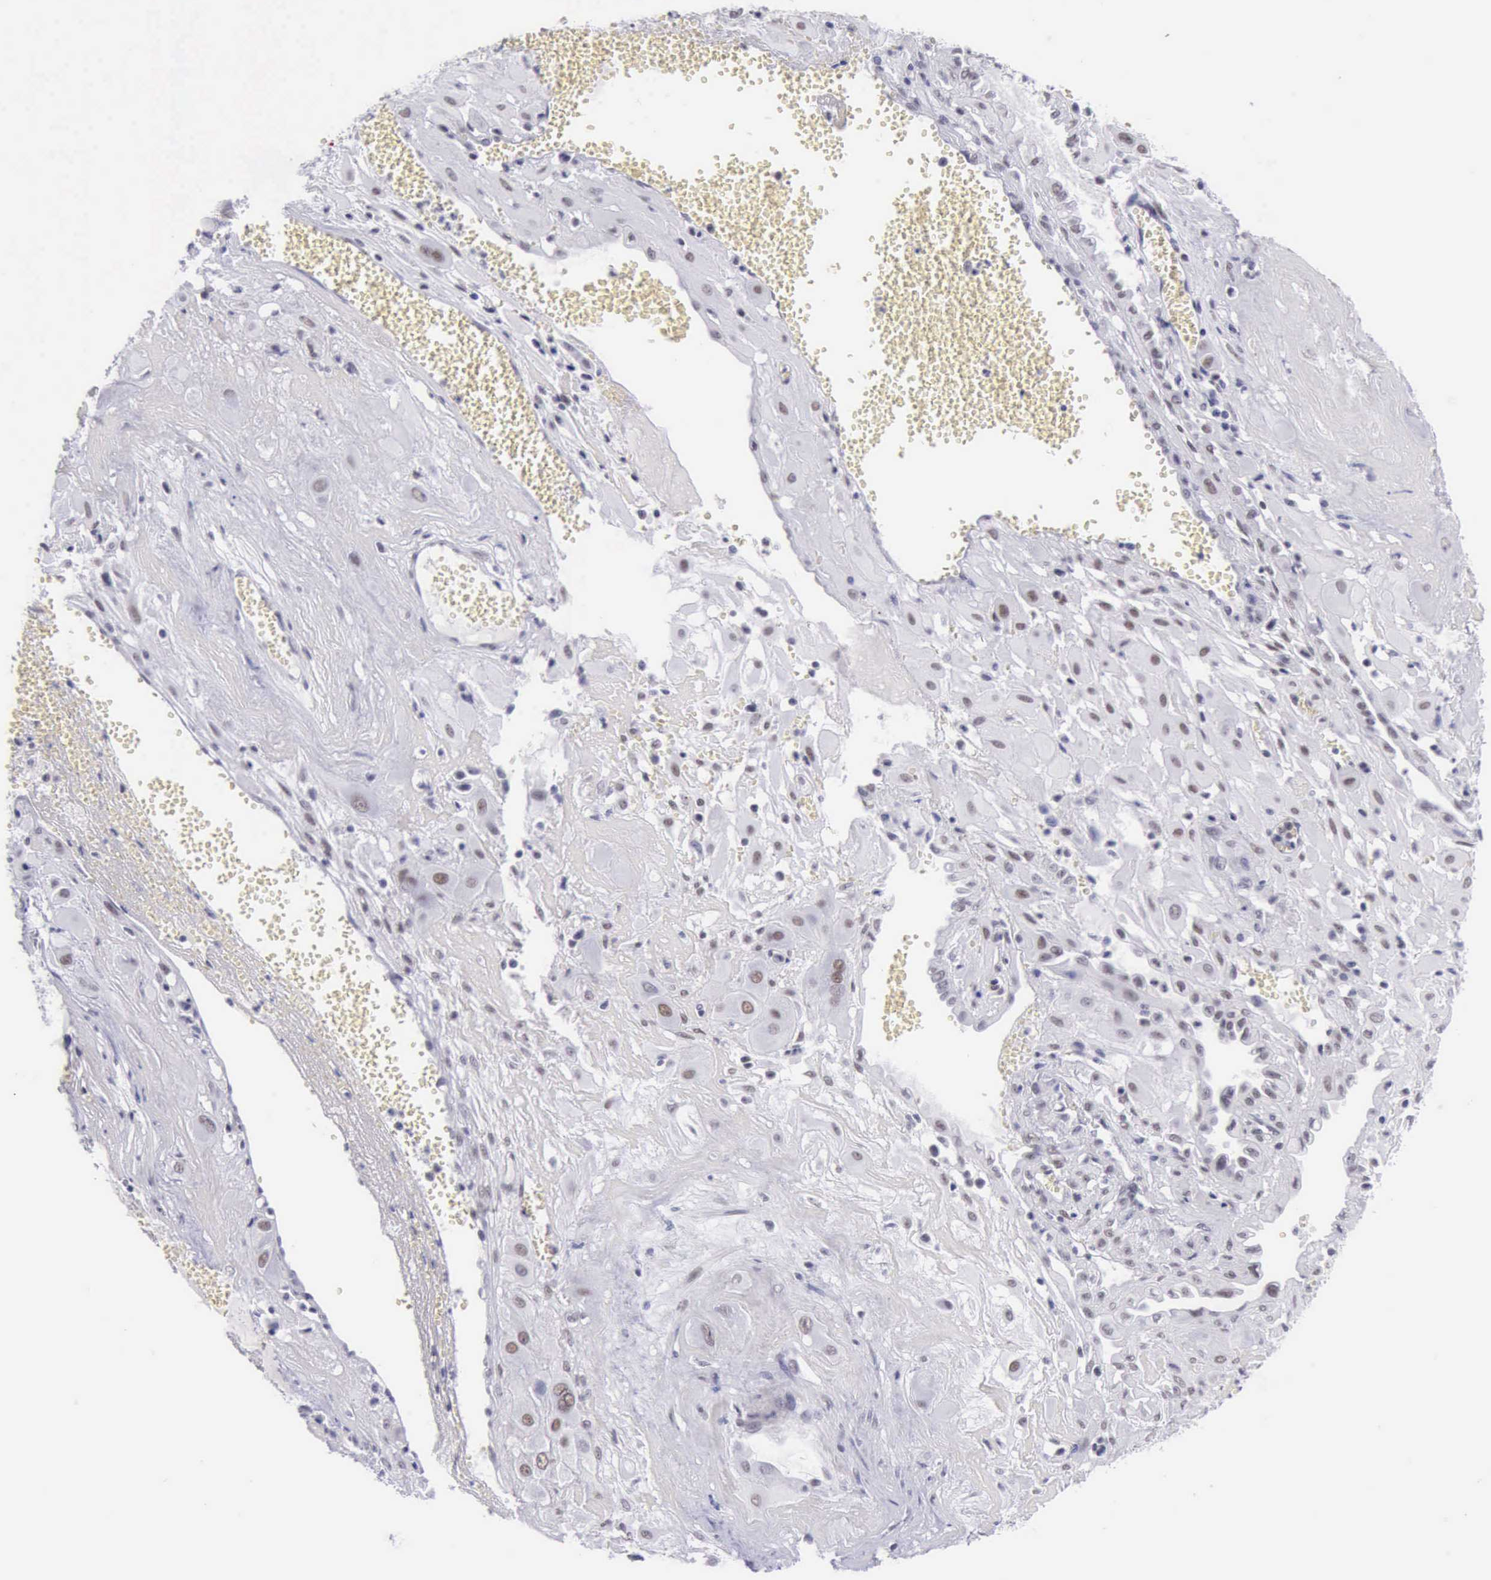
{"staining": {"intensity": "weak", "quantity": "<25%", "location": "nuclear"}, "tissue": "cervical cancer", "cell_type": "Tumor cells", "image_type": "cancer", "snomed": [{"axis": "morphology", "description": "Squamous cell carcinoma, NOS"}, {"axis": "topography", "description": "Cervix"}], "caption": "IHC histopathology image of neoplastic tissue: human cervical cancer (squamous cell carcinoma) stained with DAB exhibits no significant protein expression in tumor cells.", "gene": "EP300", "patient": {"sex": "female", "age": 34}}